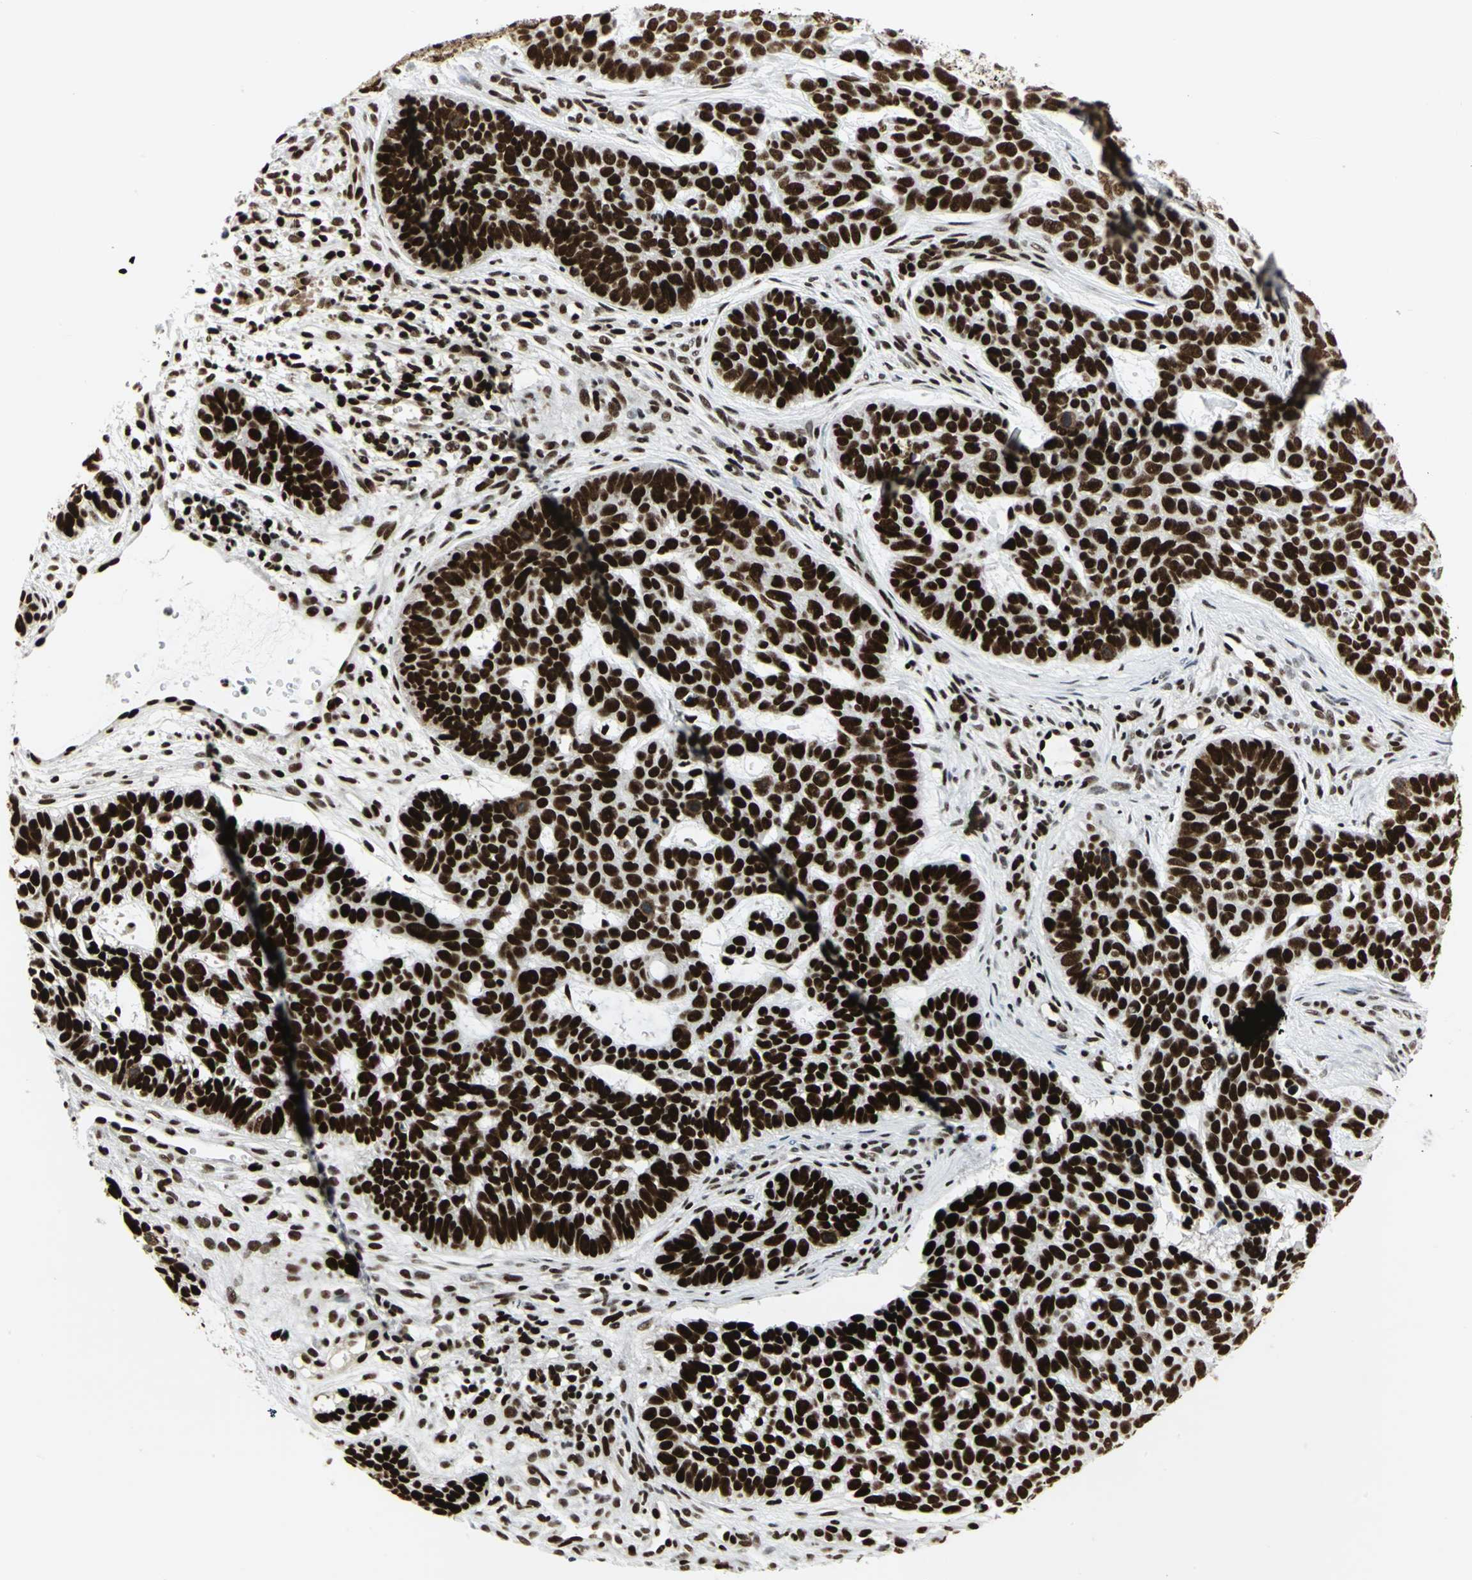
{"staining": {"intensity": "strong", "quantity": ">75%", "location": "nuclear"}, "tissue": "skin cancer", "cell_type": "Tumor cells", "image_type": "cancer", "snomed": [{"axis": "morphology", "description": "Basal cell carcinoma"}, {"axis": "topography", "description": "Skin"}], "caption": "This is an image of IHC staining of basal cell carcinoma (skin), which shows strong positivity in the nuclear of tumor cells.", "gene": "SMARCA4", "patient": {"sex": "male", "age": 87}}